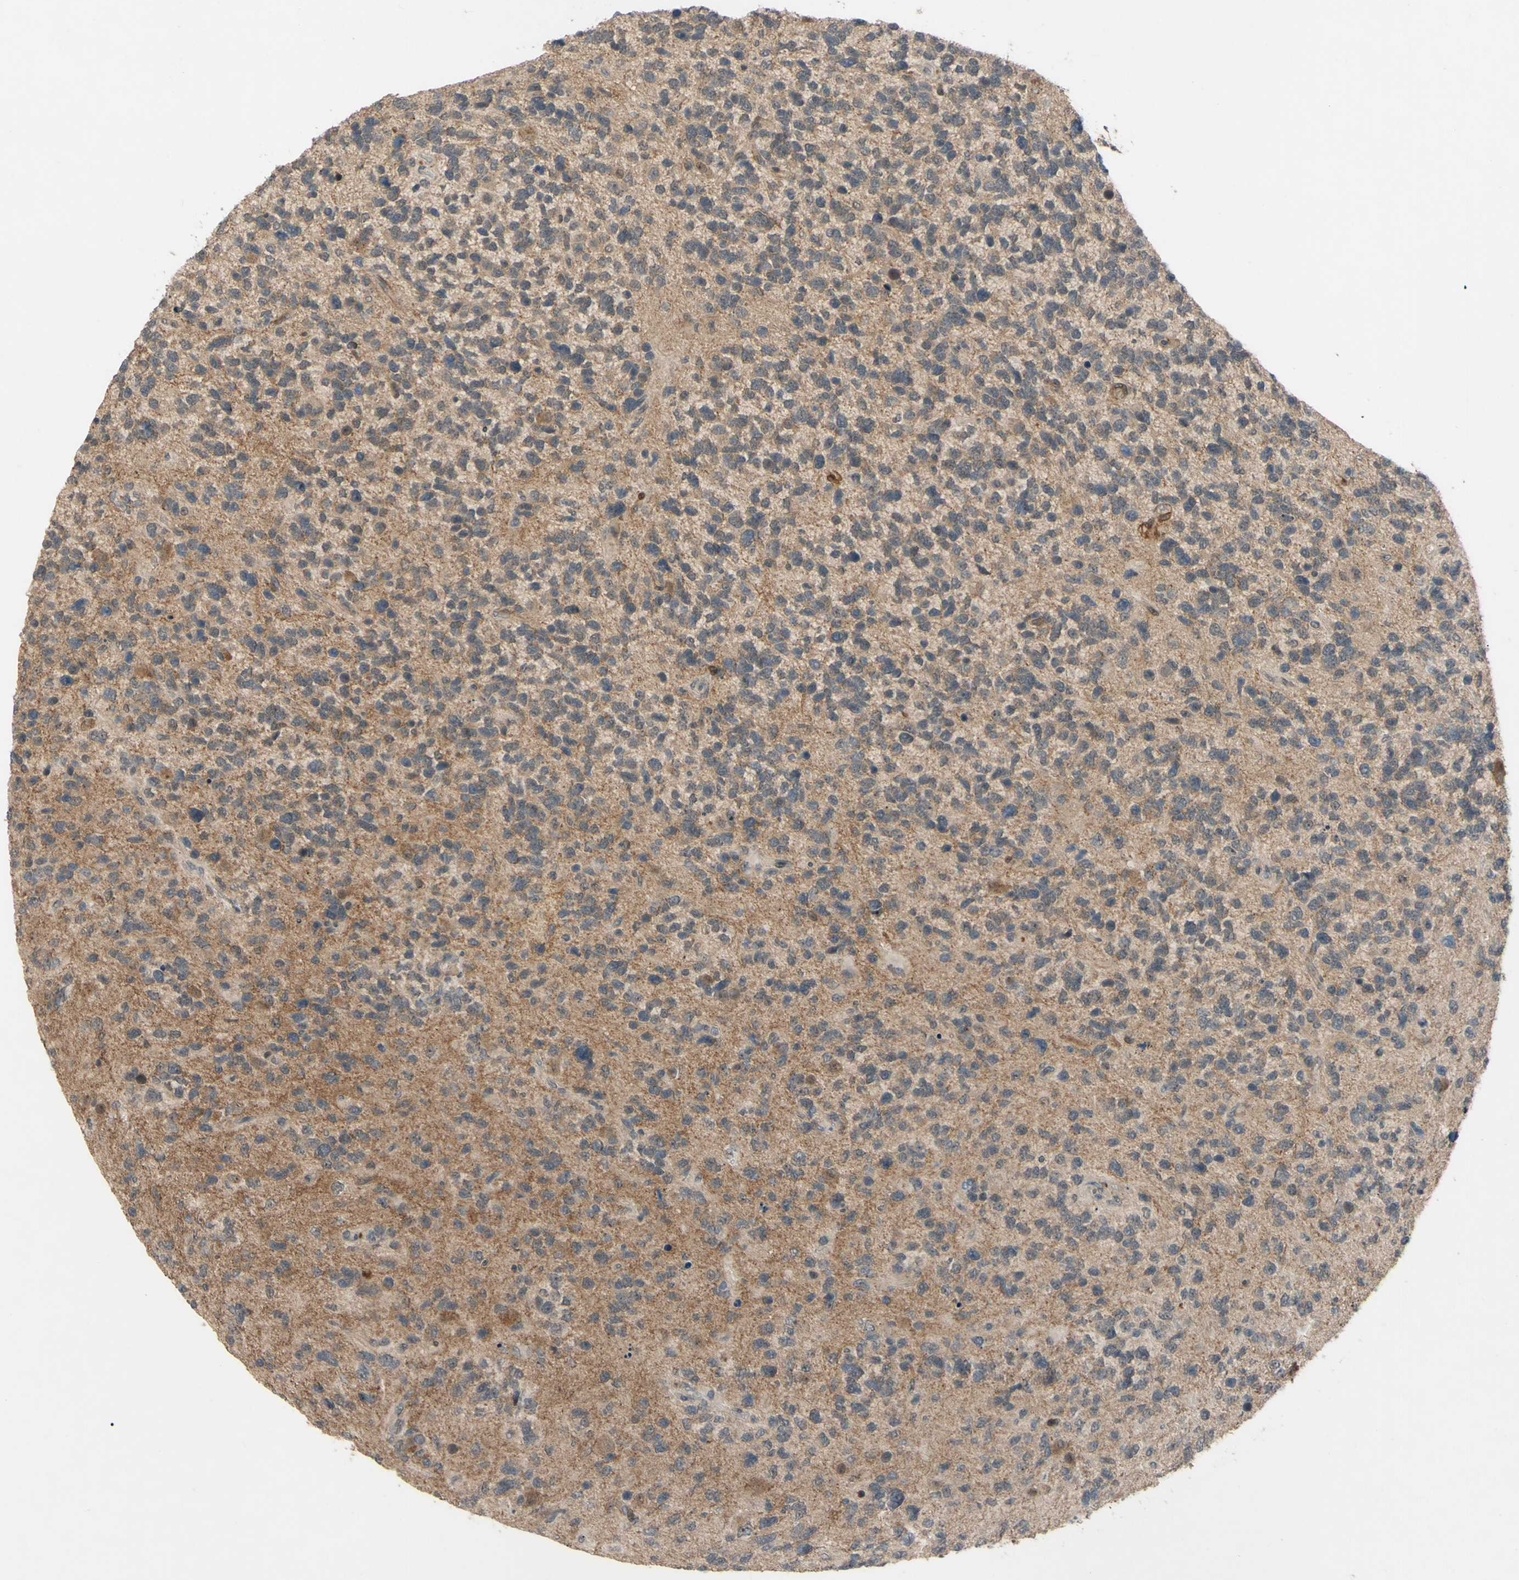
{"staining": {"intensity": "weak", "quantity": ">75%", "location": "cytoplasmic/membranous"}, "tissue": "glioma", "cell_type": "Tumor cells", "image_type": "cancer", "snomed": [{"axis": "morphology", "description": "Glioma, malignant, High grade"}, {"axis": "topography", "description": "Brain"}], "caption": "A low amount of weak cytoplasmic/membranous expression is present in about >75% of tumor cells in high-grade glioma (malignant) tissue.", "gene": "ALK", "patient": {"sex": "female", "age": 58}}